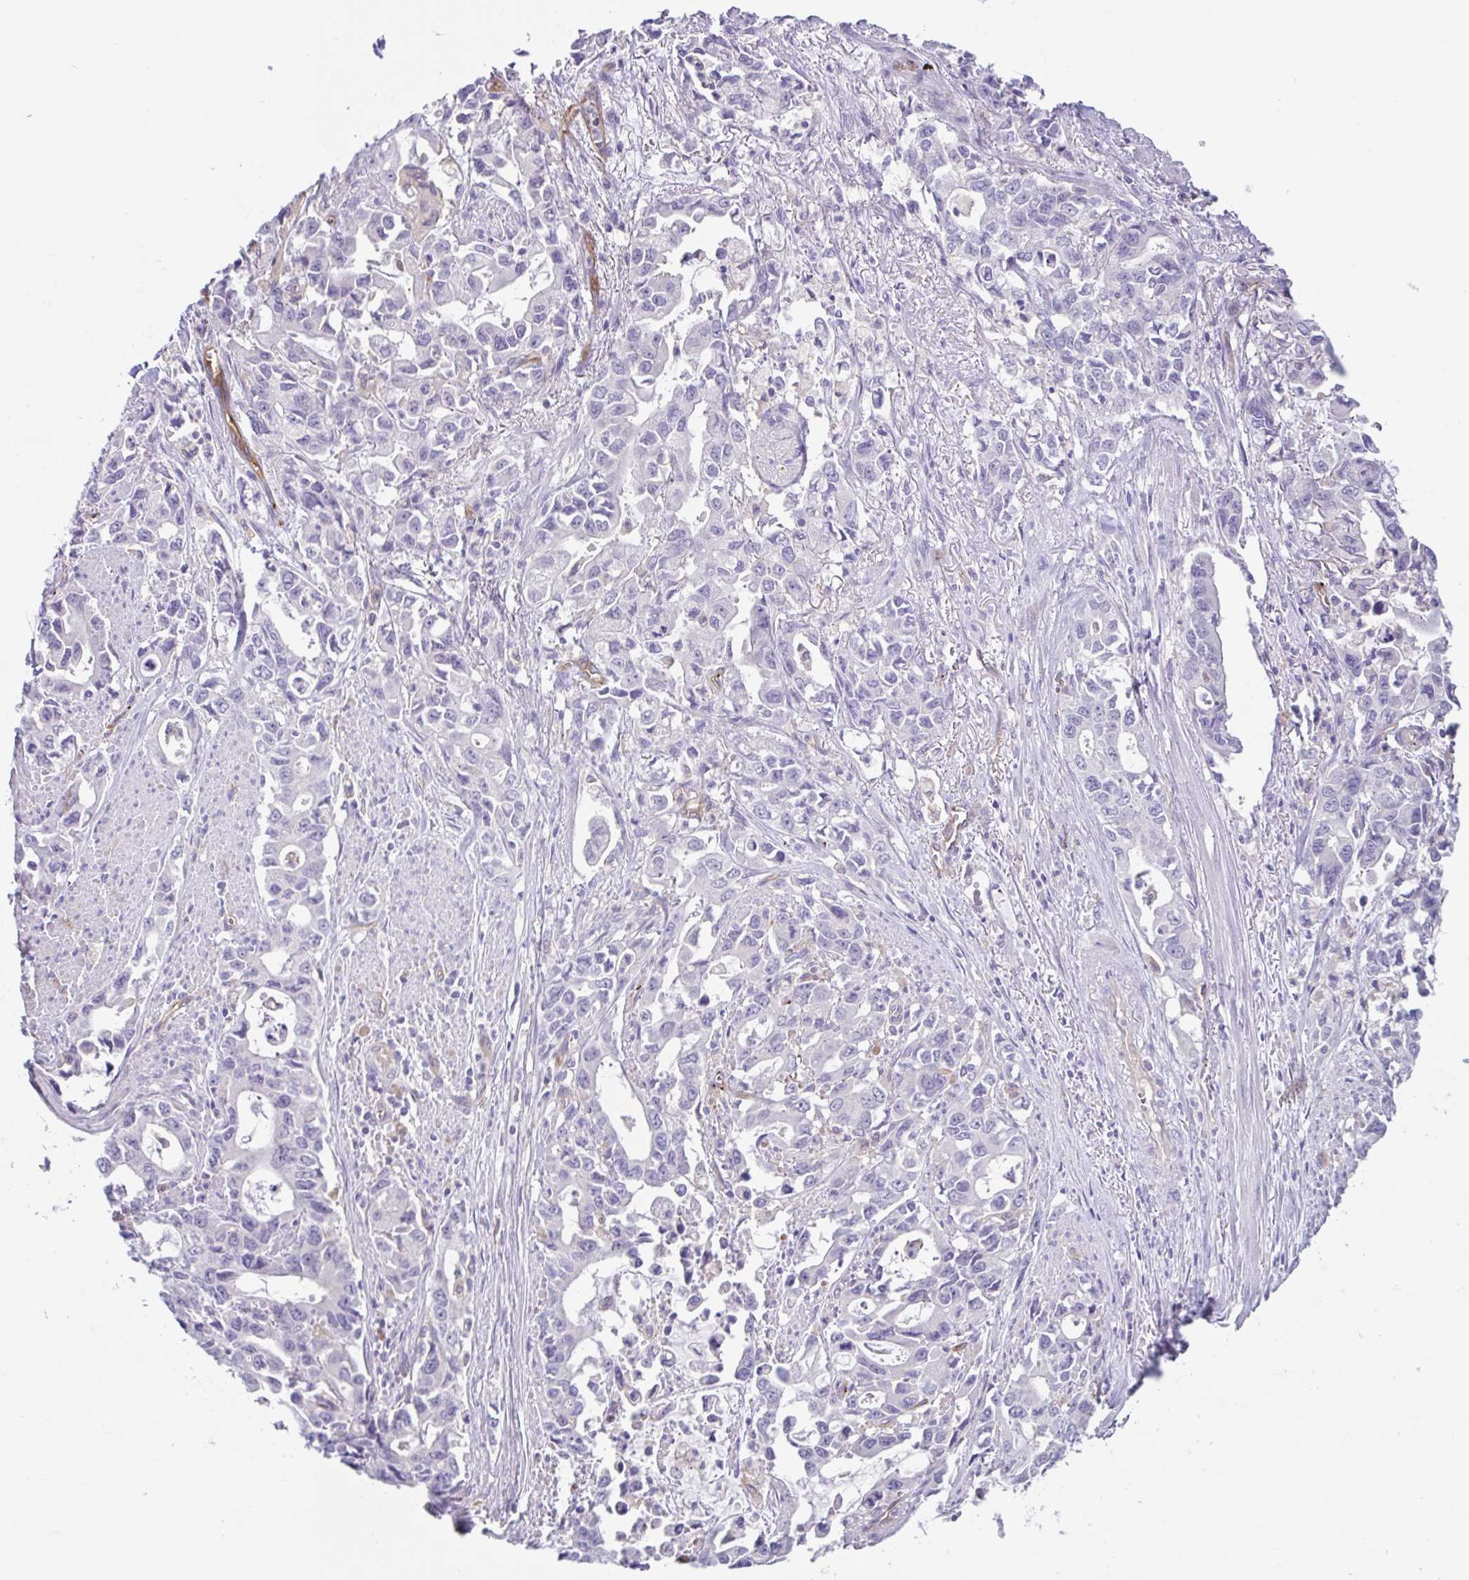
{"staining": {"intensity": "negative", "quantity": "none", "location": "none"}, "tissue": "stomach cancer", "cell_type": "Tumor cells", "image_type": "cancer", "snomed": [{"axis": "morphology", "description": "Adenocarcinoma, NOS"}, {"axis": "topography", "description": "Stomach, upper"}], "caption": "High magnification brightfield microscopy of stomach adenocarcinoma stained with DAB (brown) and counterstained with hematoxylin (blue): tumor cells show no significant expression.", "gene": "EHD4", "patient": {"sex": "male", "age": 85}}